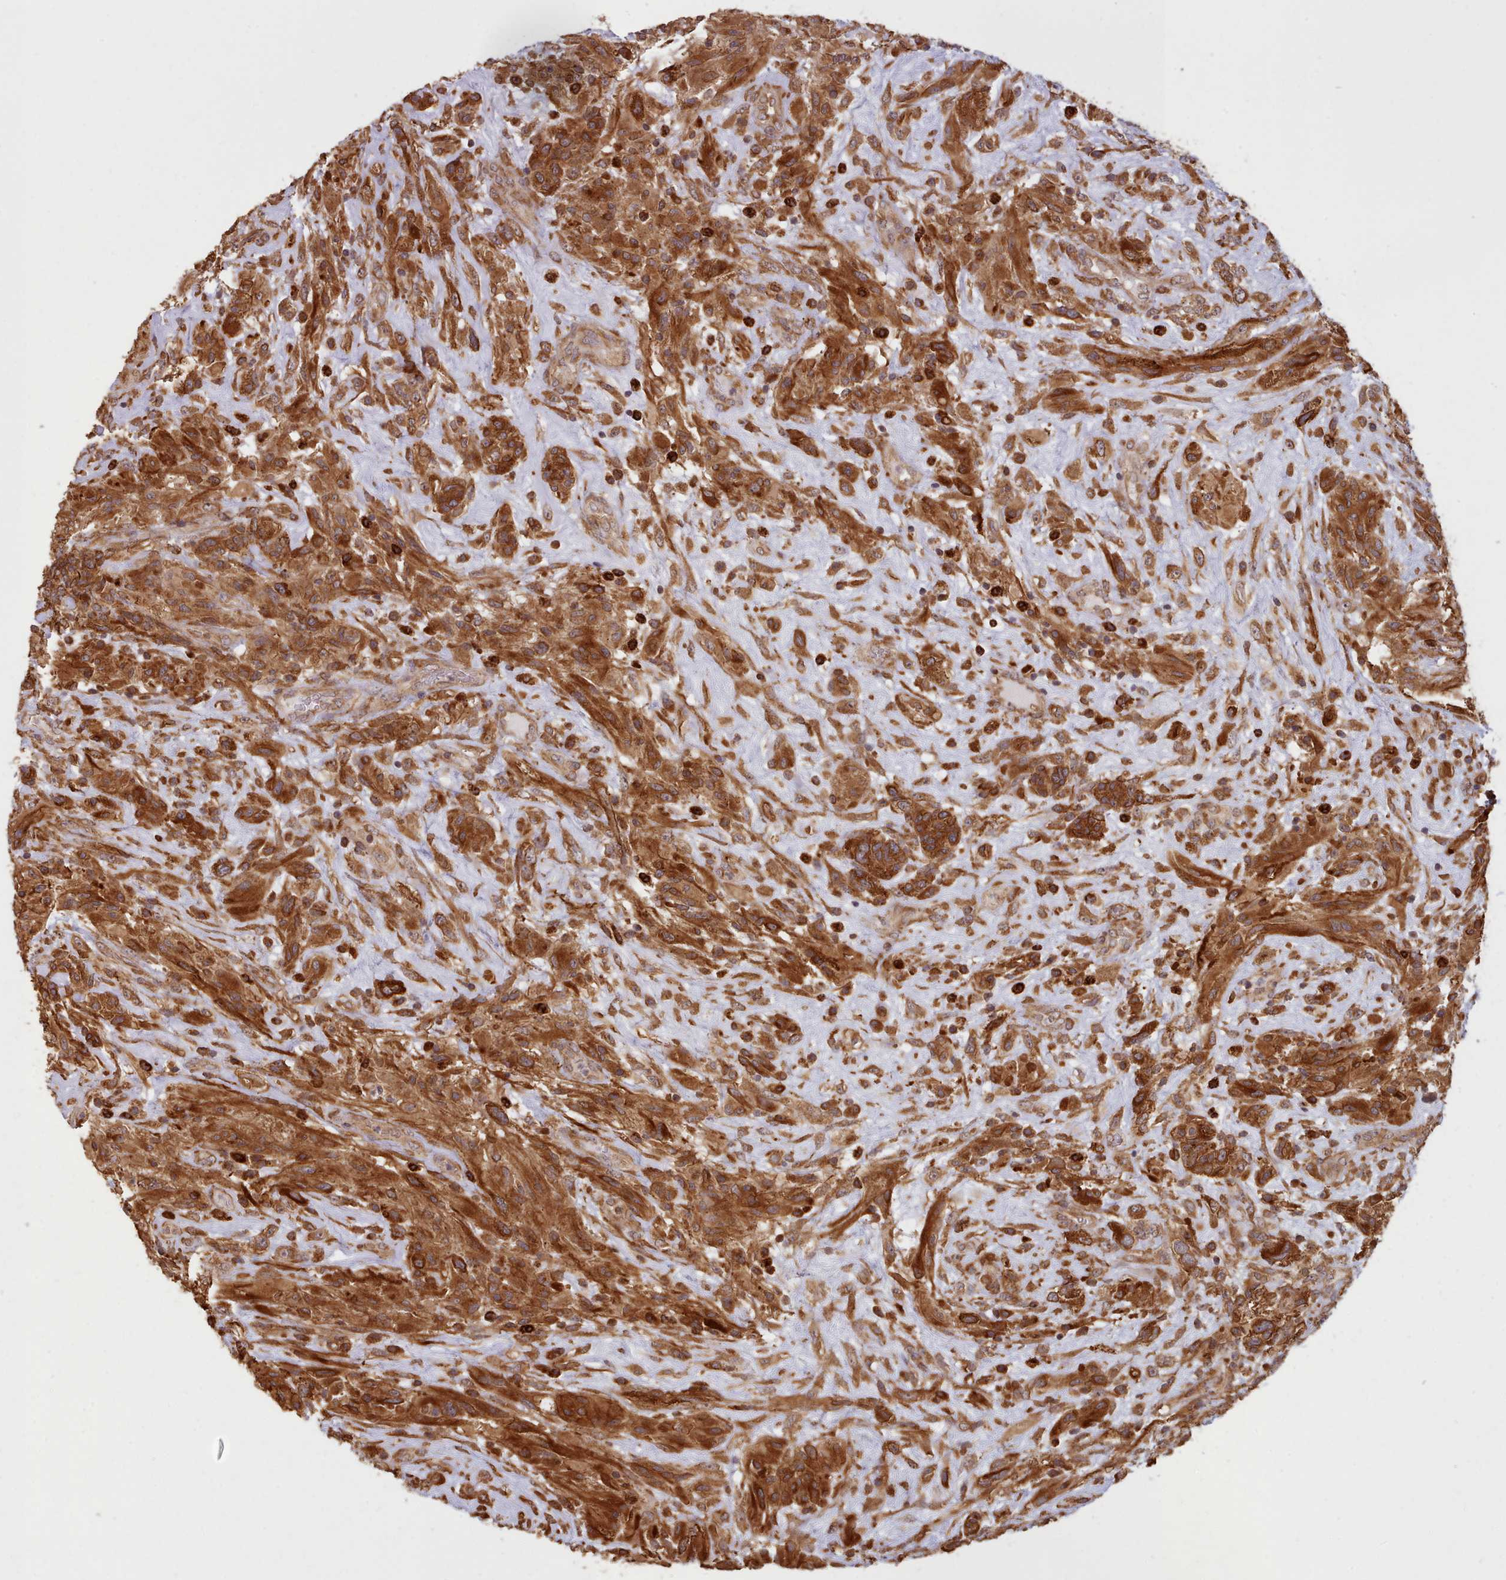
{"staining": {"intensity": "strong", "quantity": ">75%", "location": "cytoplasmic/membranous"}, "tissue": "glioma", "cell_type": "Tumor cells", "image_type": "cancer", "snomed": [{"axis": "morphology", "description": "Glioma, malignant, High grade"}, {"axis": "topography", "description": "Brain"}], "caption": "A brown stain highlights strong cytoplasmic/membranous expression of a protein in human glioma tumor cells.", "gene": "CRYBG1", "patient": {"sex": "male", "age": 61}}